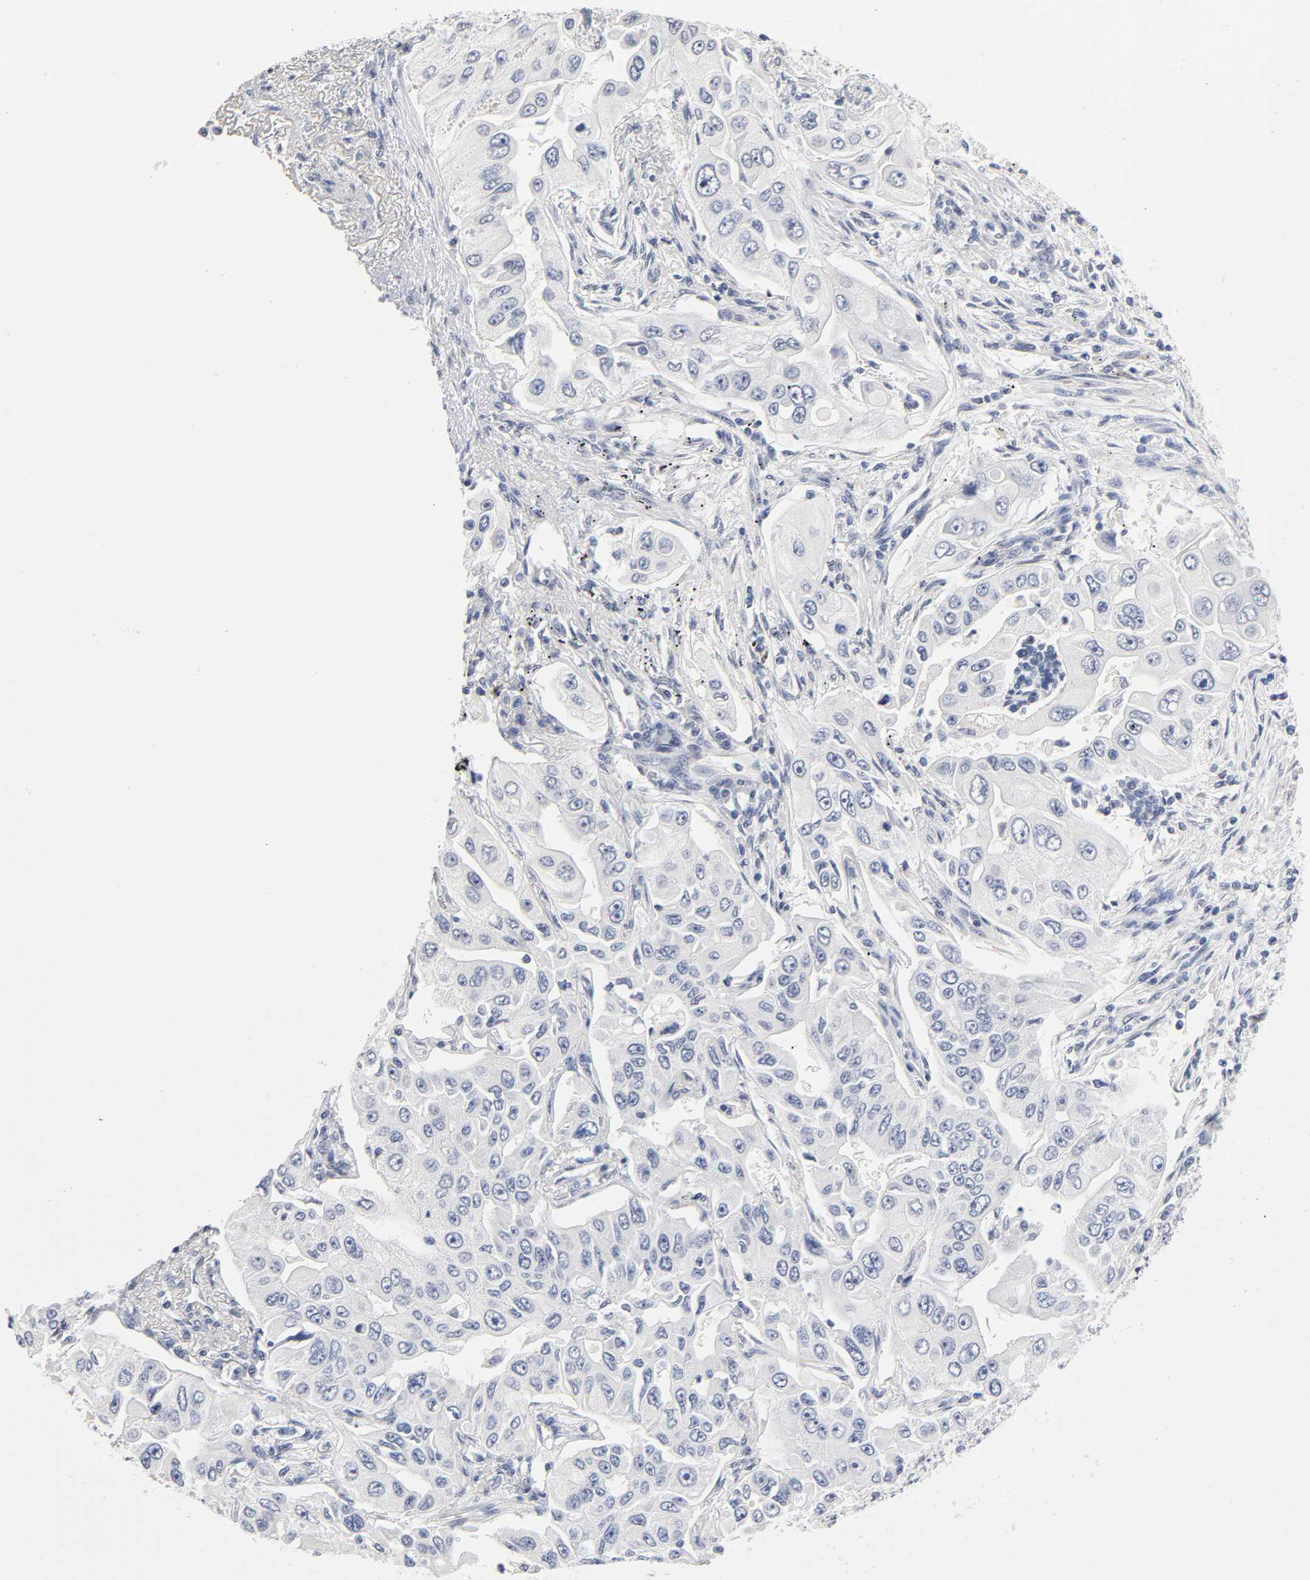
{"staining": {"intensity": "negative", "quantity": "none", "location": "none"}, "tissue": "lung cancer", "cell_type": "Tumor cells", "image_type": "cancer", "snomed": [{"axis": "morphology", "description": "Adenocarcinoma, NOS"}, {"axis": "topography", "description": "Lung"}], "caption": "The histopathology image demonstrates no staining of tumor cells in adenocarcinoma (lung).", "gene": "NFATC1", "patient": {"sex": "male", "age": 84}}